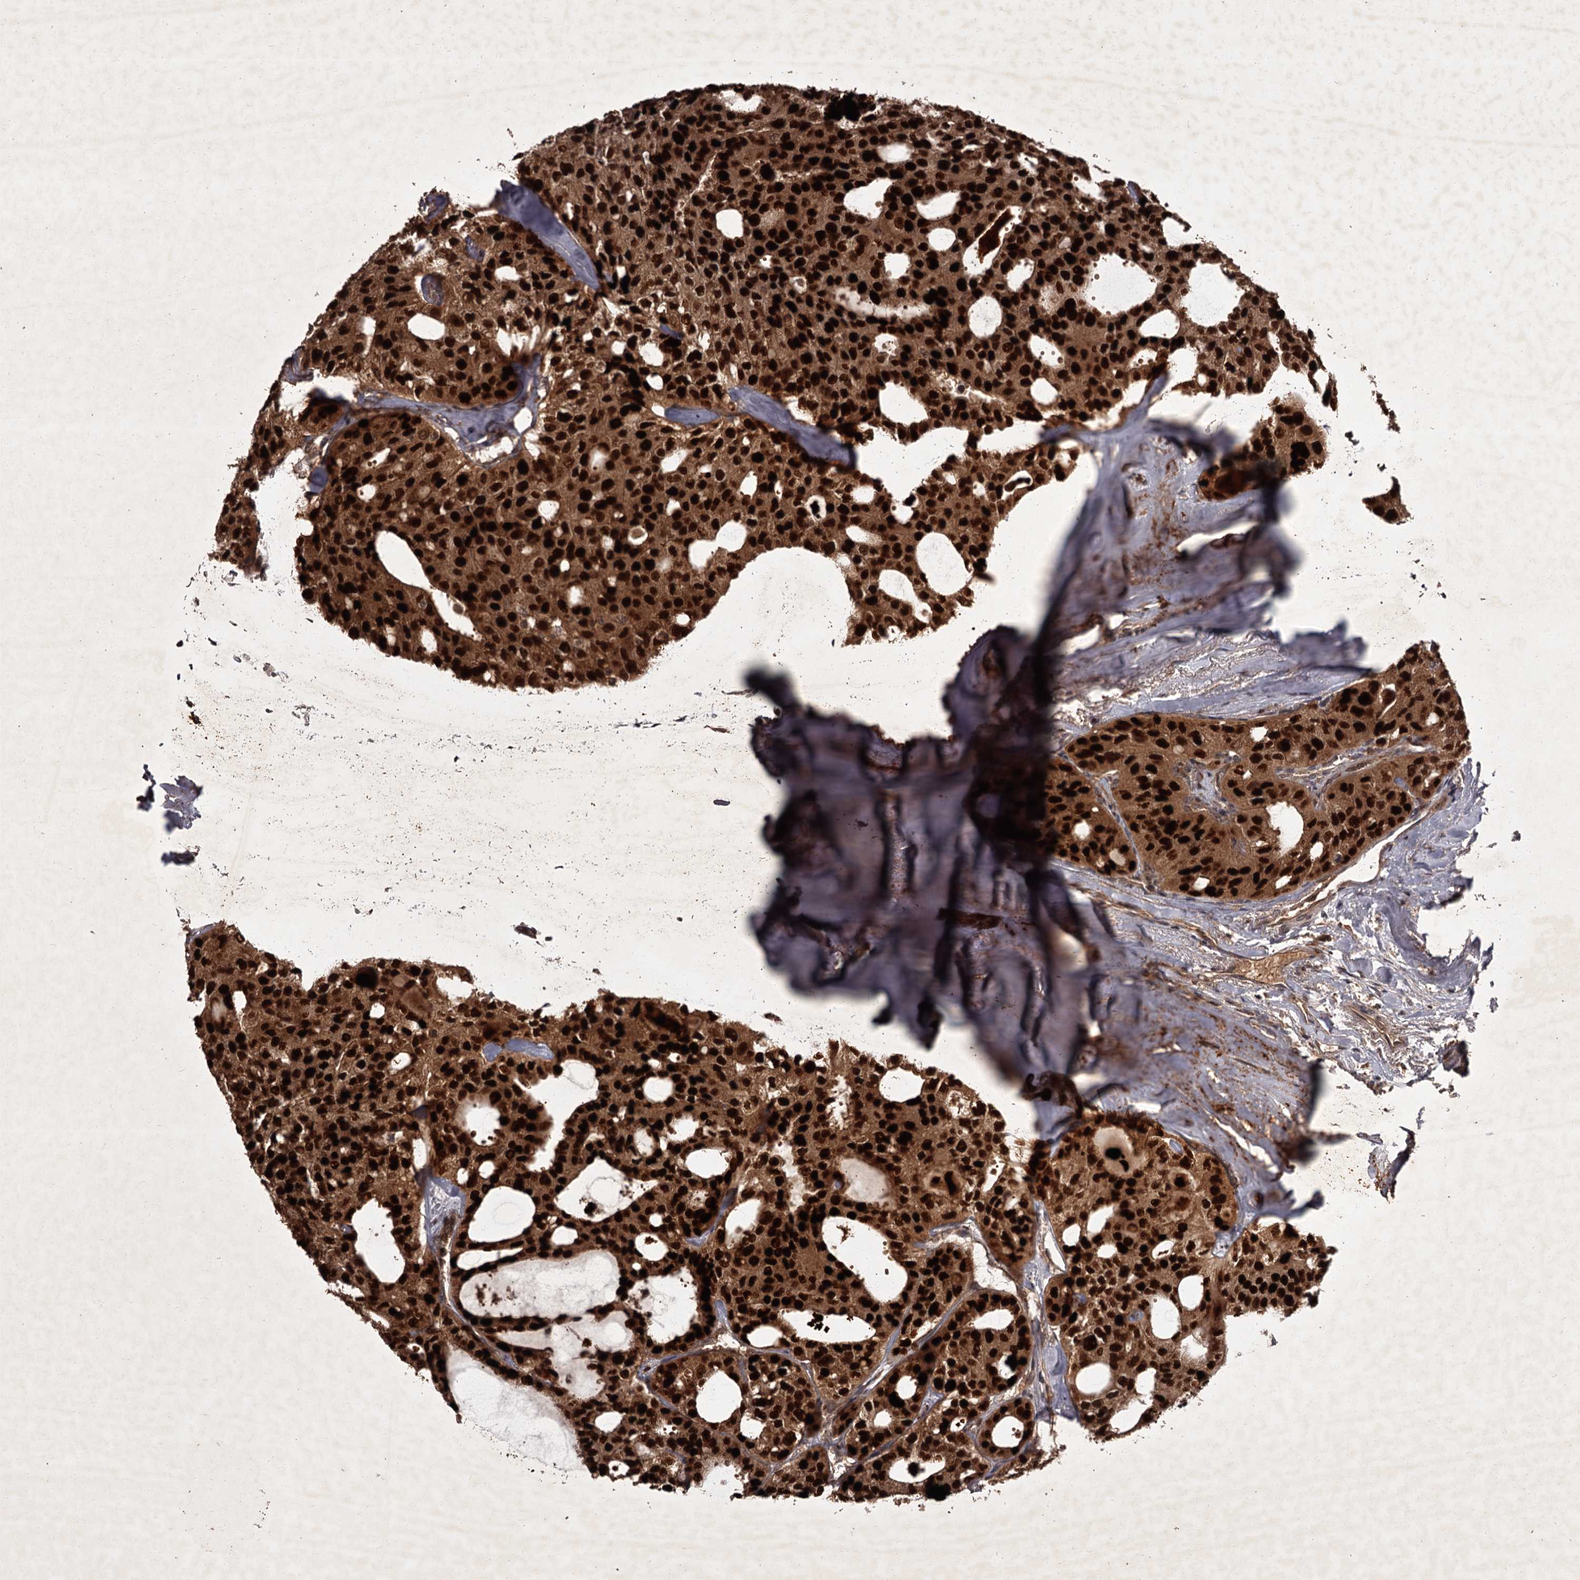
{"staining": {"intensity": "strong", "quantity": ">75%", "location": "cytoplasmic/membranous,nuclear"}, "tissue": "thyroid cancer", "cell_type": "Tumor cells", "image_type": "cancer", "snomed": [{"axis": "morphology", "description": "Follicular adenoma carcinoma, NOS"}, {"axis": "topography", "description": "Thyroid gland"}], "caption": "A histopathology image of human follicular adenoma carcinoma (thyroid) stained for a protein demonstrates strong cytoplasmic/membranous and nuclear brown staining in tumor cells.", "gene": "TBC1D23", "patient": {"sex": "male", "age": 75}}